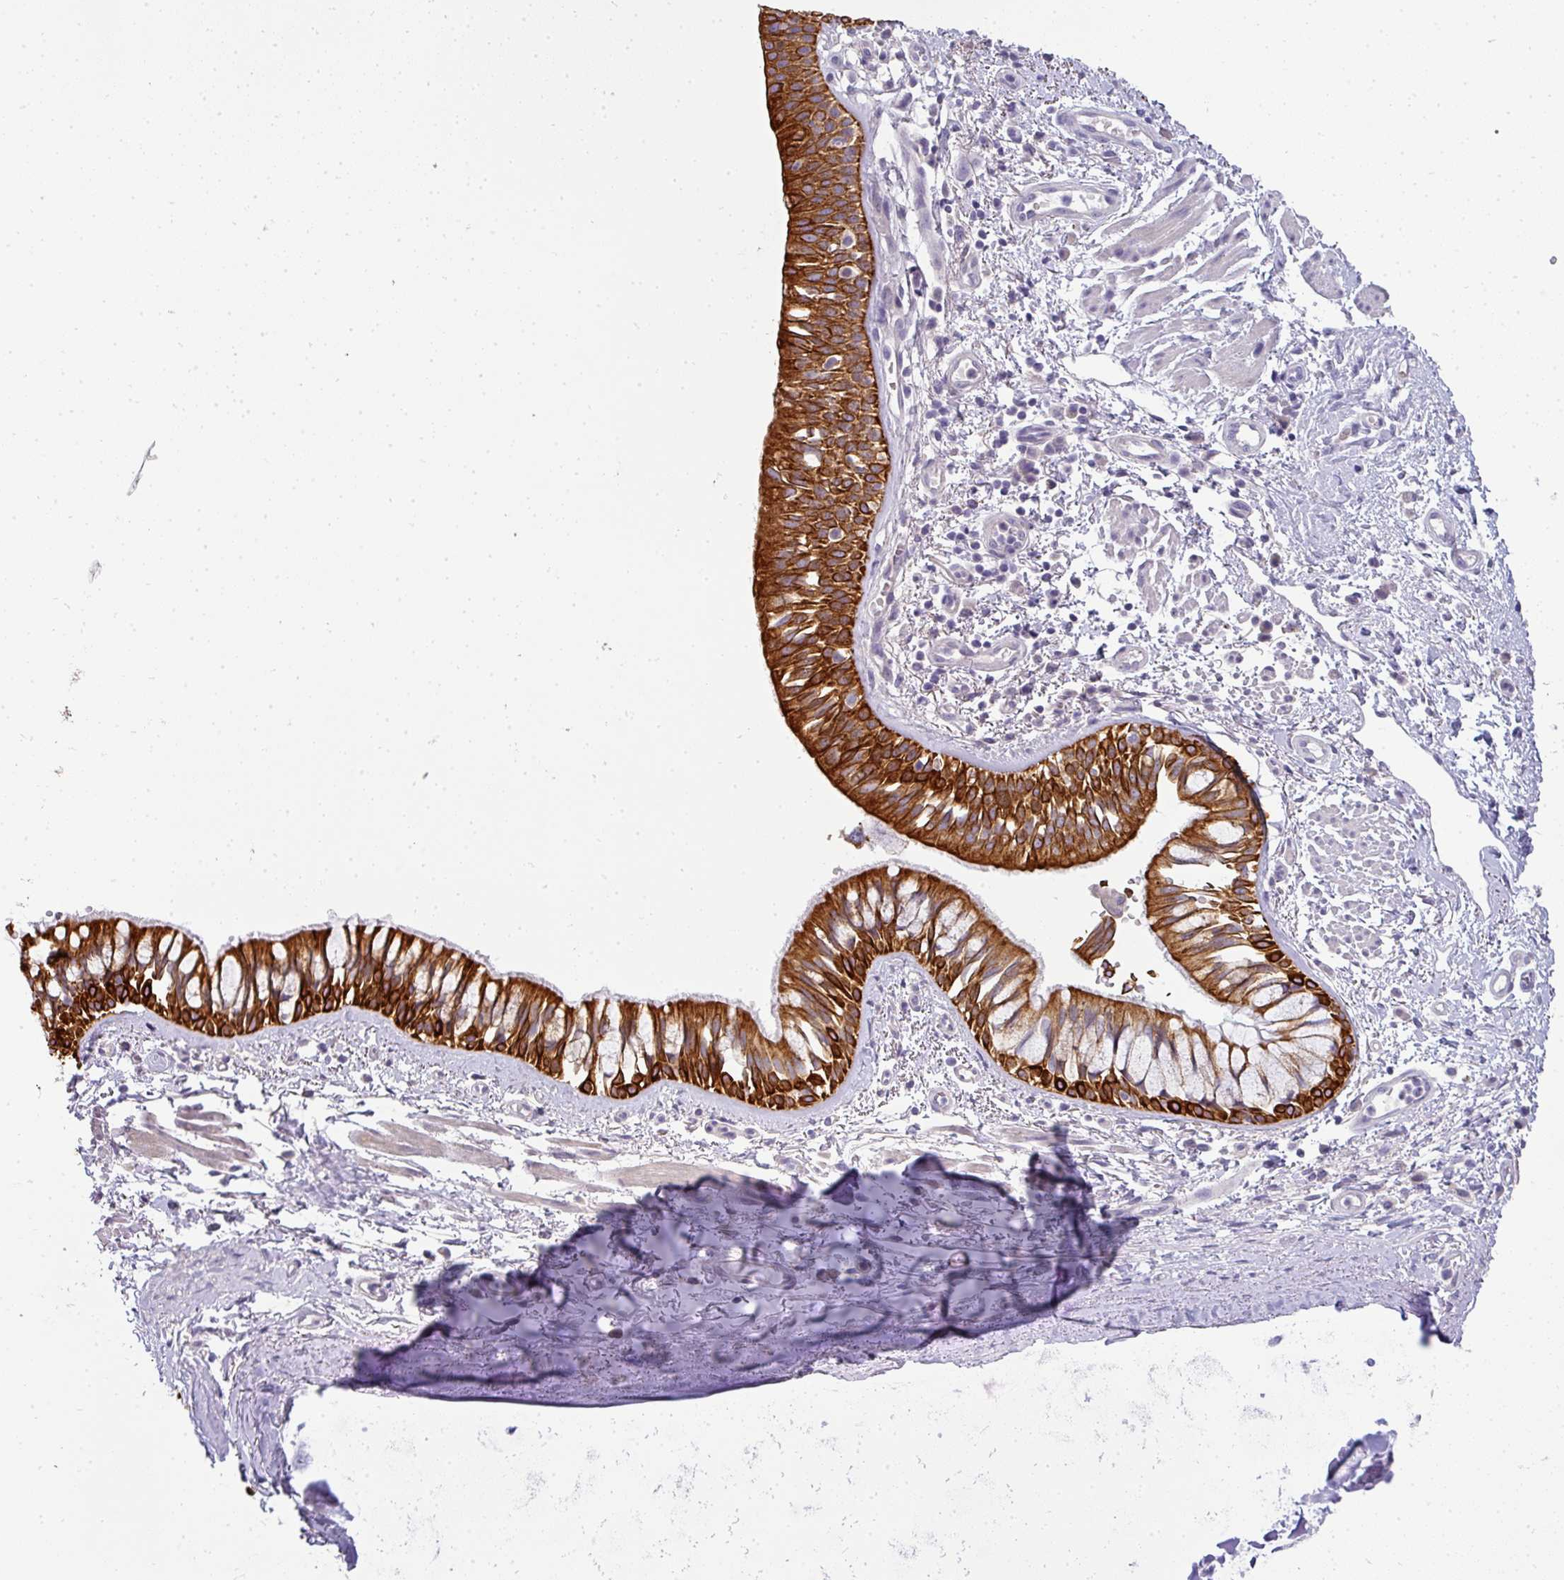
{"staining": {"intensity": "strong", "quantity": ">75%", "location": "cytoplasmic/membranous"}, "tissue": "bronchus", "cell_type": "Respiratory epithelial cells", "image_type": "normal", "snomed": [{"axis": "morphology", "description": "Normal tissue, NOS"}, {"axis": "topography", "description": "Lymph node"}, {"axis": "topography", "description": "Cartilage tissue"}, {"axis": "topography", "description": "Bronchus"}], "caption": "Bronchus stained for a protein exhibits strong cytoplasmic/membranous positivity in respiratory epithelial cells. Nuclei are stained in blue.", "gene": "ASXL3", "patient": {"sex": "female", "age": 70}}